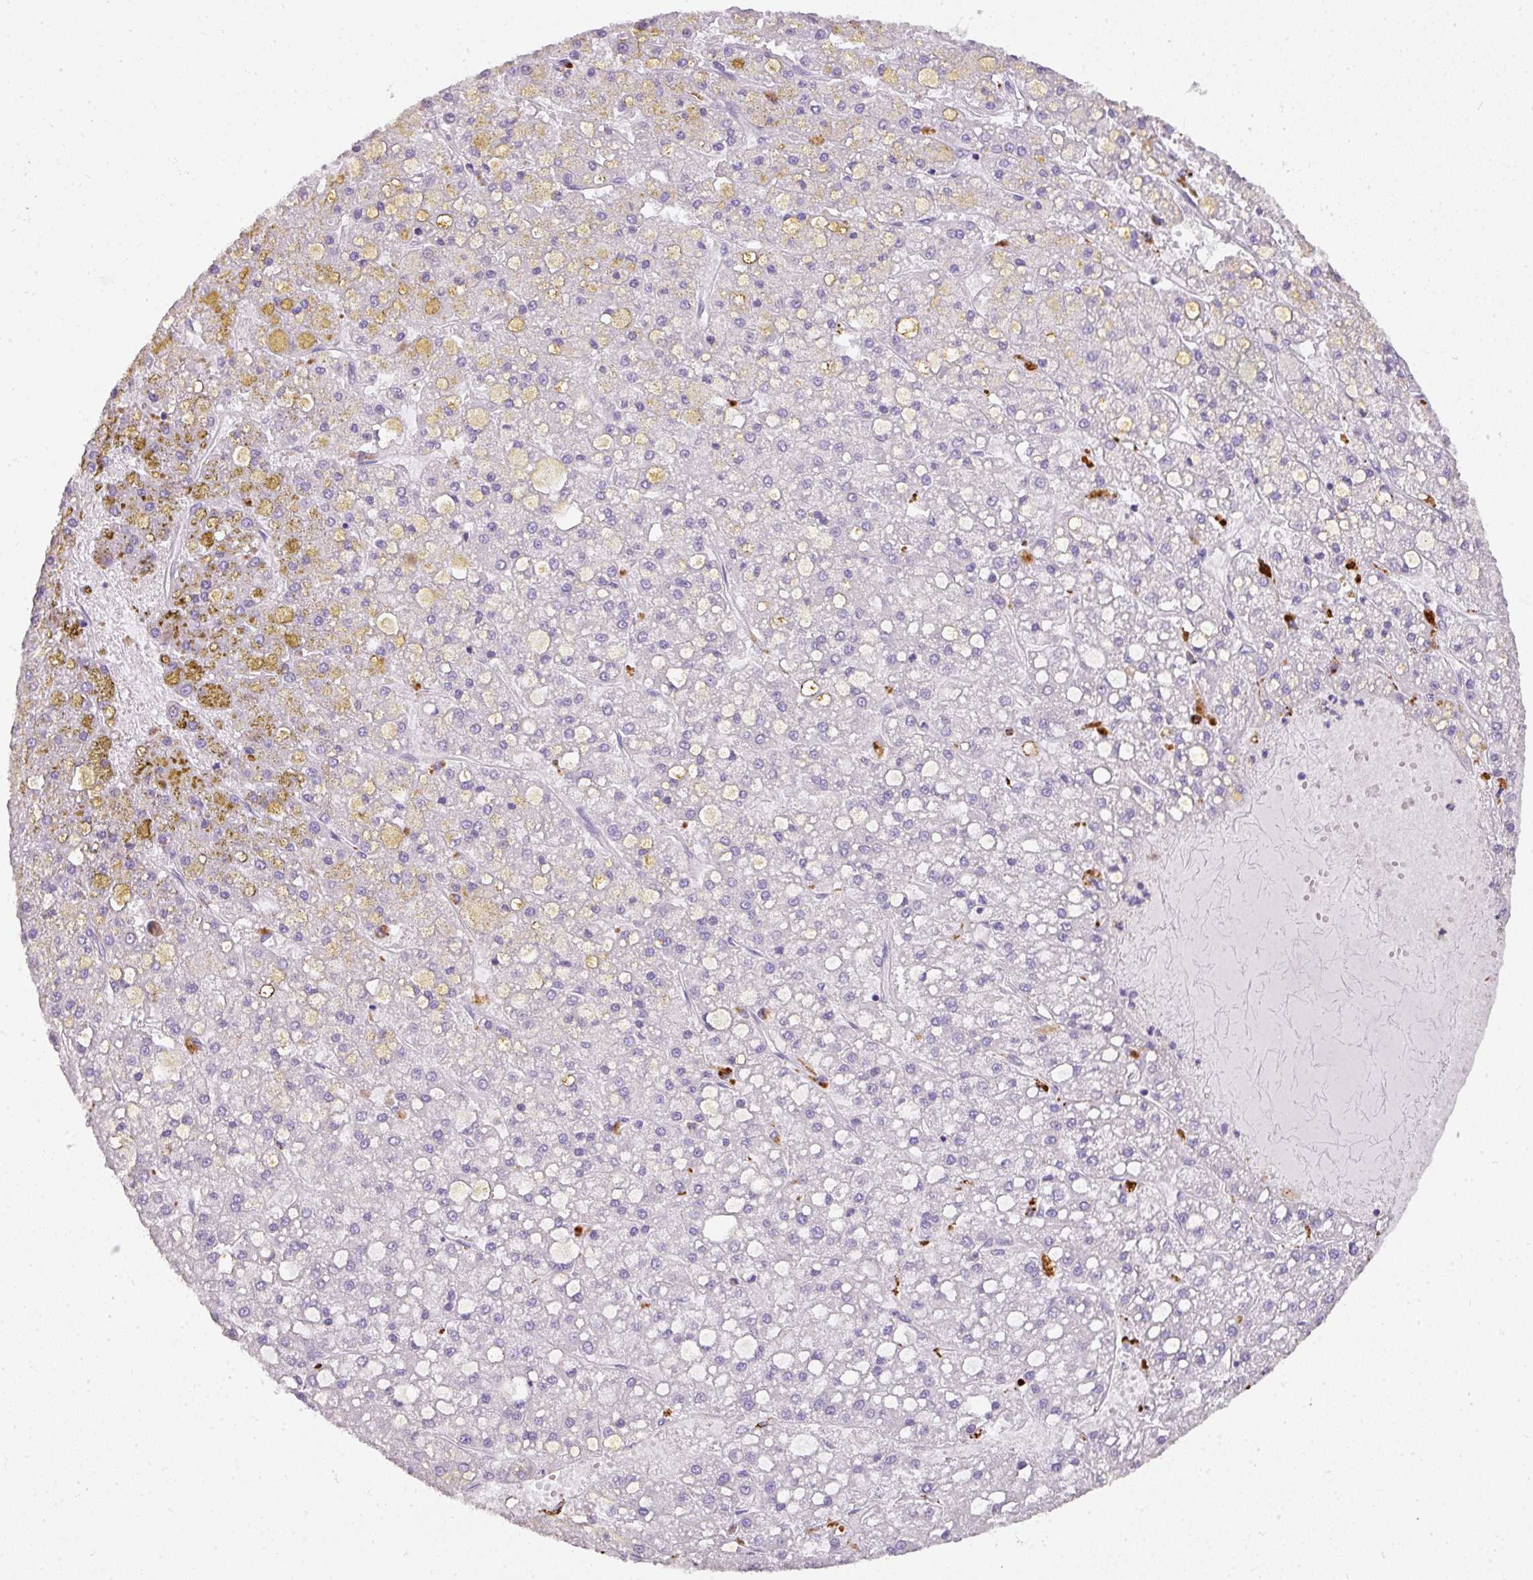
{"staining": {"intensity": "negative", "quantity": "none", "location": "none"}, "tissue": "liver cancer", "cell_type": "Tumor cells", "image_type": "cancer", "snomed": [{"axis": "morphology", "description": "Carcinoma, Hepatocellular, NOS"}, {"axis": "topography", "description": "Liver"}], "caption": "A micrograph of human liver cancer (hepatocellular carcinoma) is negative for staining in tumor cells. (DAB immunohistochemistry (IHC), high magnification).", "gene": "MMACHC", "patient": {"sex": "male", "age": 67}}